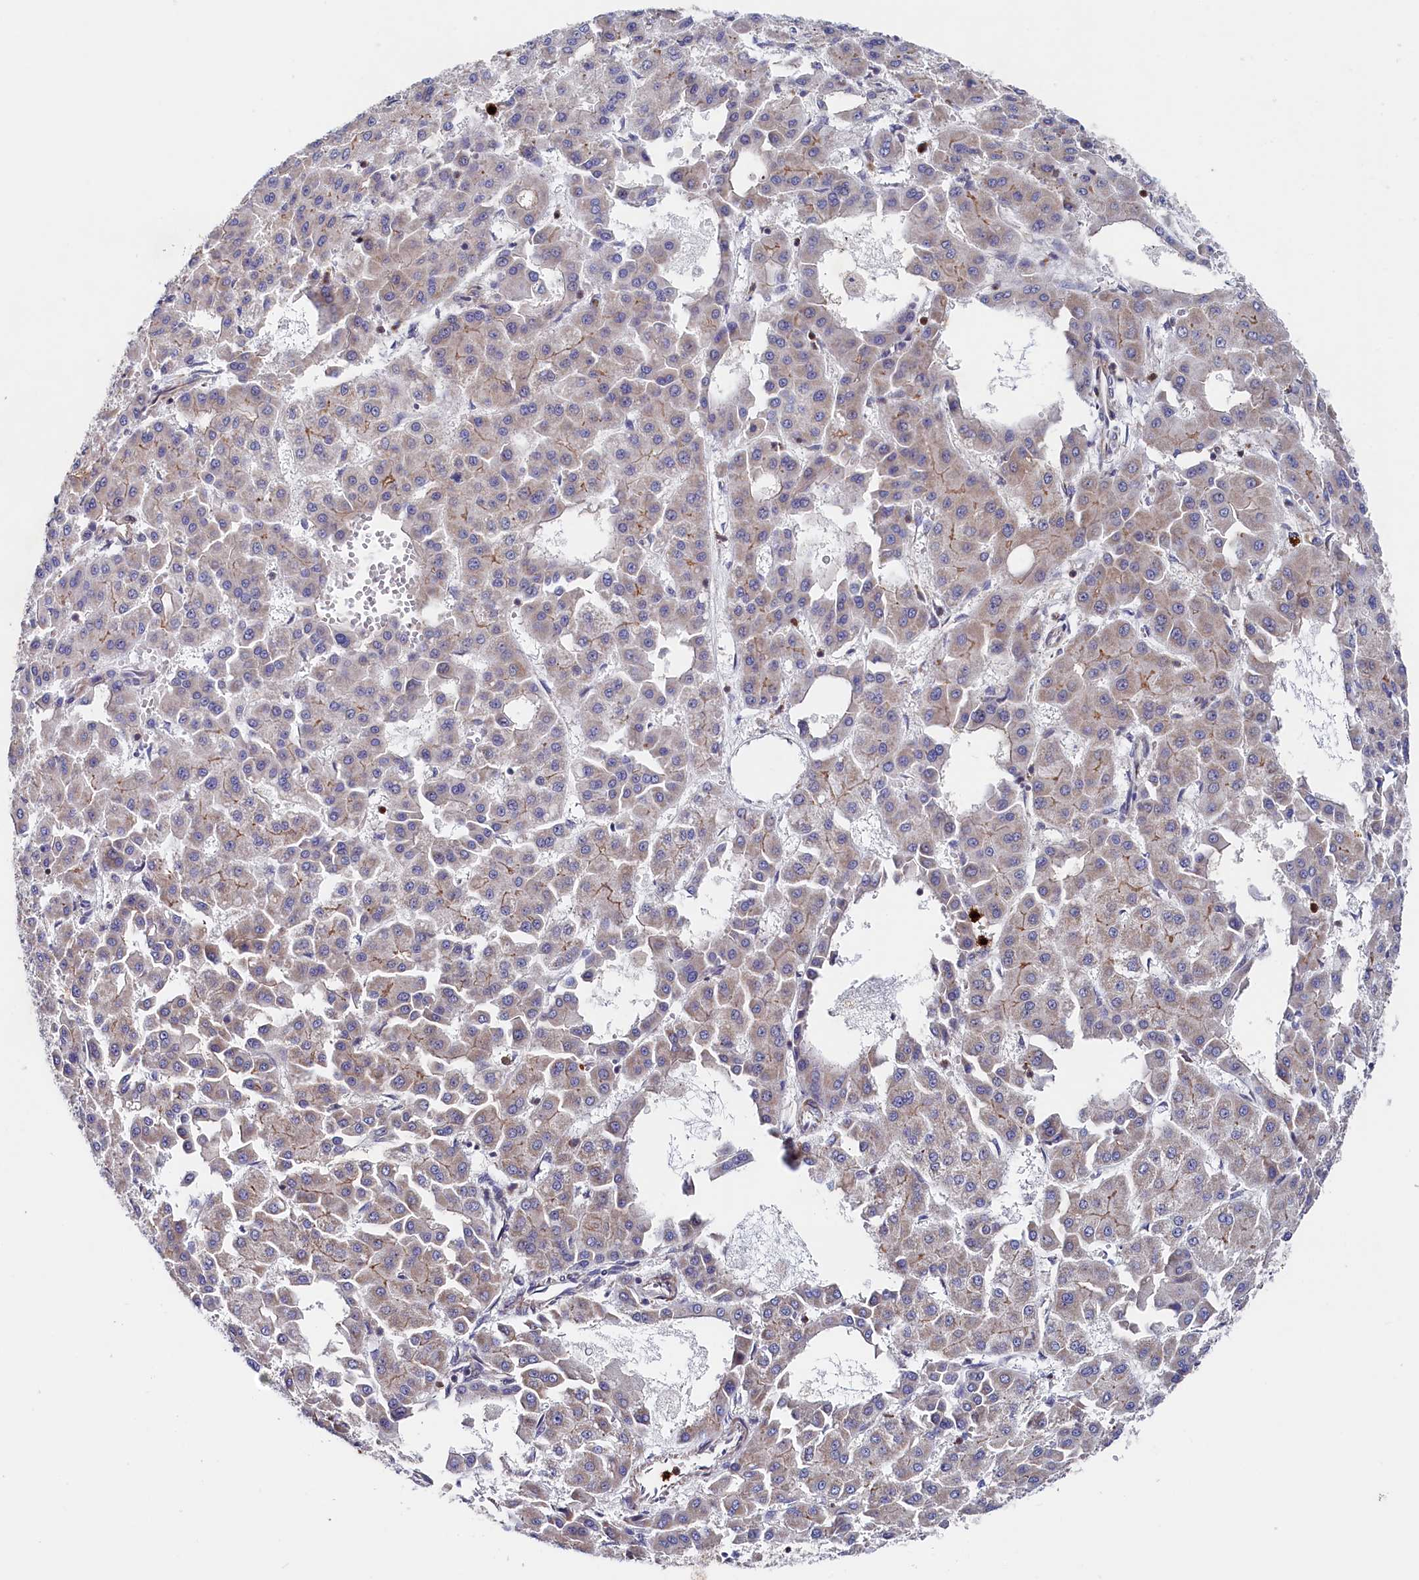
{"staining": {"intensity": "weak", "quantity": "<25%", "location": "cytoplasmic/membranous"}, "tissue": "liver cancer", "cell_type": "Tumor cells", "image_type": "cancer", "snomed": [{"axis": "morphology", "description": "Carcinoma, Hepatocellular, NOS"}, {"axis": "topography", "description": "Liver"}], "caption": "The immunohistochemistry (IHC) image has no significant positivity in tumor cells of liver cancer (hepatocellular carcinoma) tissue. (Brightfield microscopy of DAB IHC at high magnification).", "gene": "CHCHD1", "patient": {"sex": "male", "age": 47}}